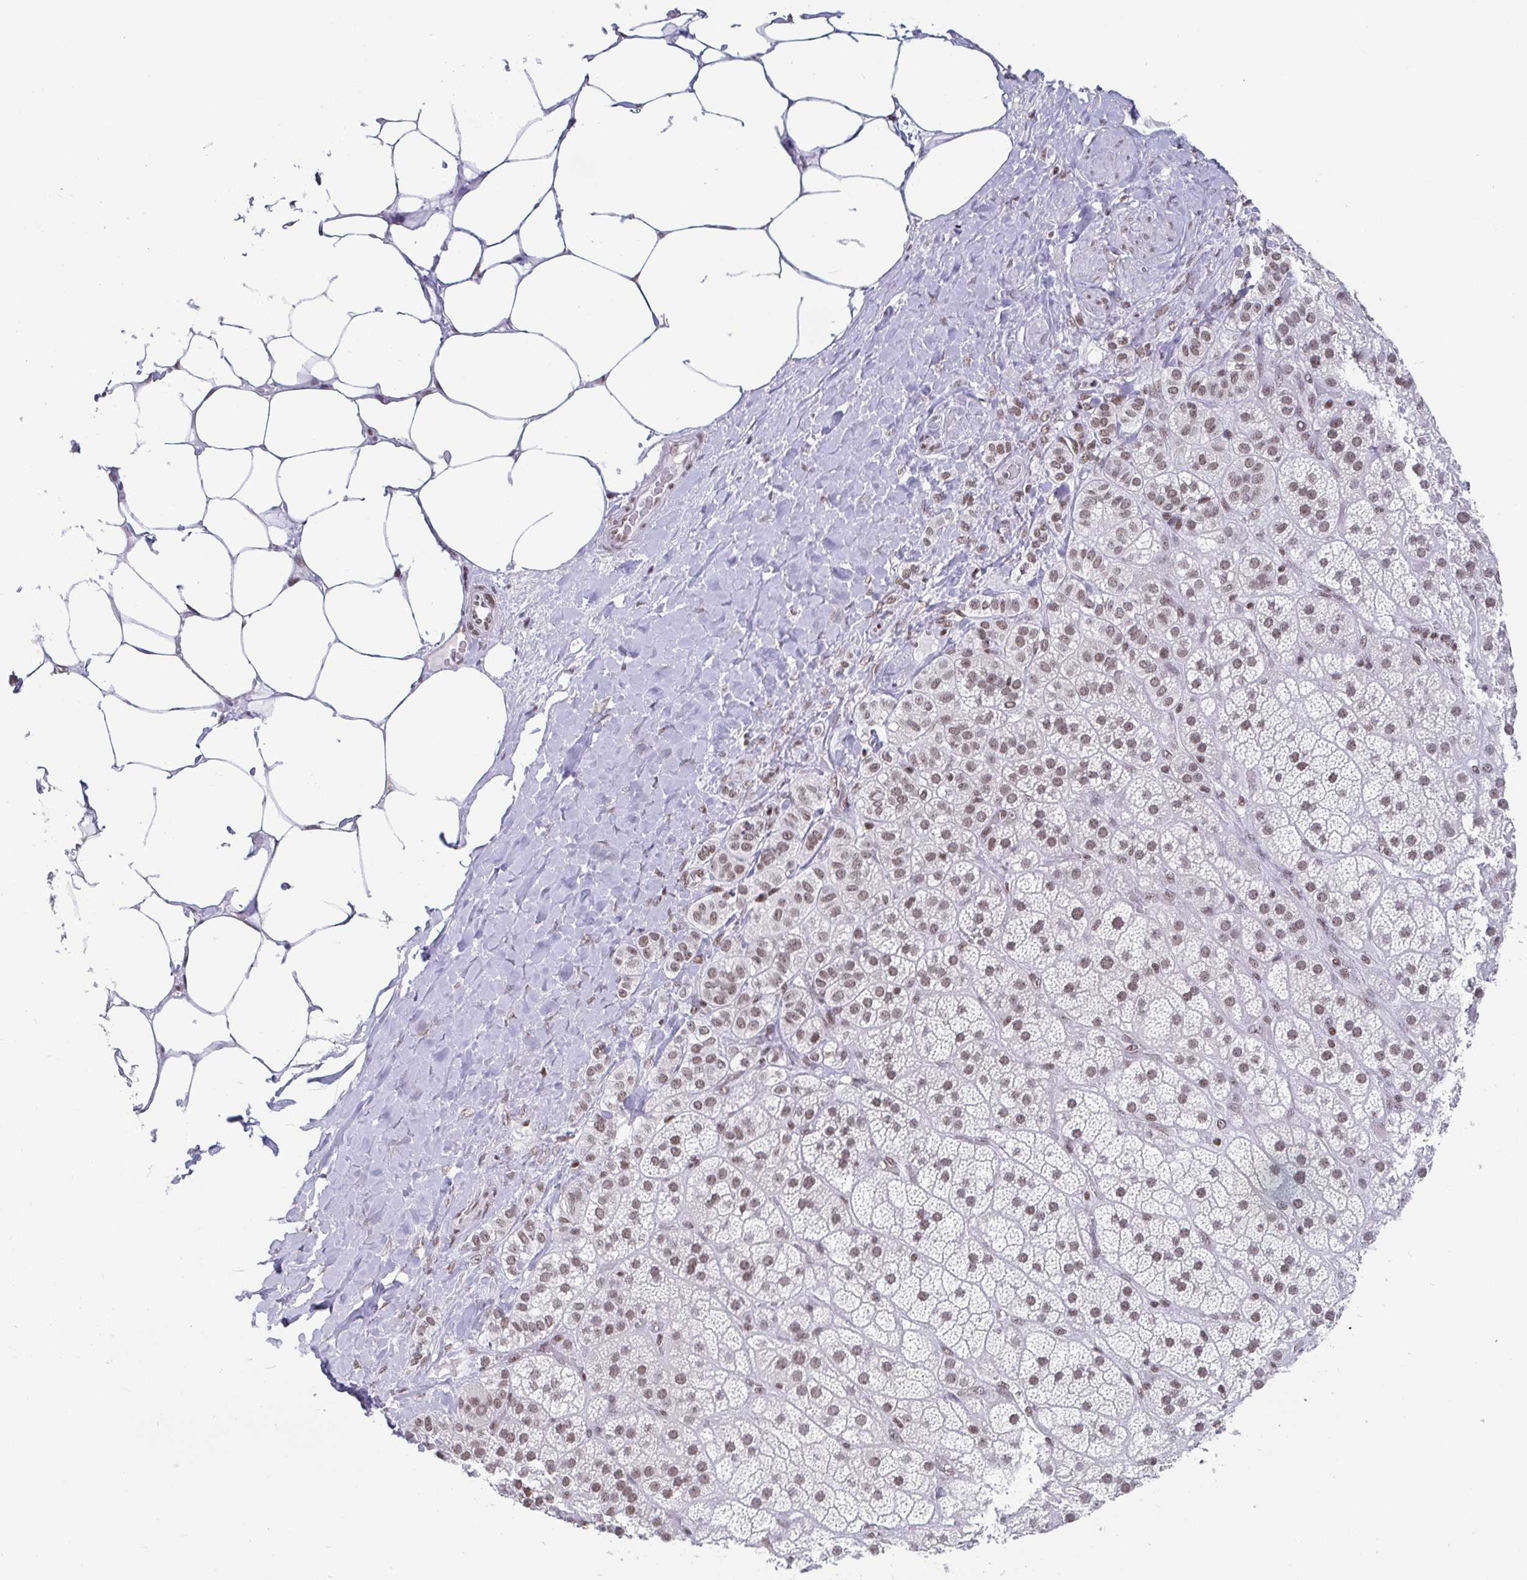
{"staining": {"intensity": "moderate", "quantity": ">75%", "location": "nuclear"}, "tissue": "adrenal gland", "cell_type": "Glandular cells", "image_type": "normal", "snomed": [{"axis": "morphology", "description": "Normal tissue, NOS"}, {"axis": "topography", "description": "Adrenal gland"}], "caption": "Adrenal gland stained for a protein displays moderate nuclear positivity in glandular cells. The staining was performed using DAB (3,3'-diaminobenzidine), with brown indicating positive protein expression. Nuclei are stained blue with hematoxylin.", "gene": "CTCF", "patient": {"sex": "male", "age": 57}}